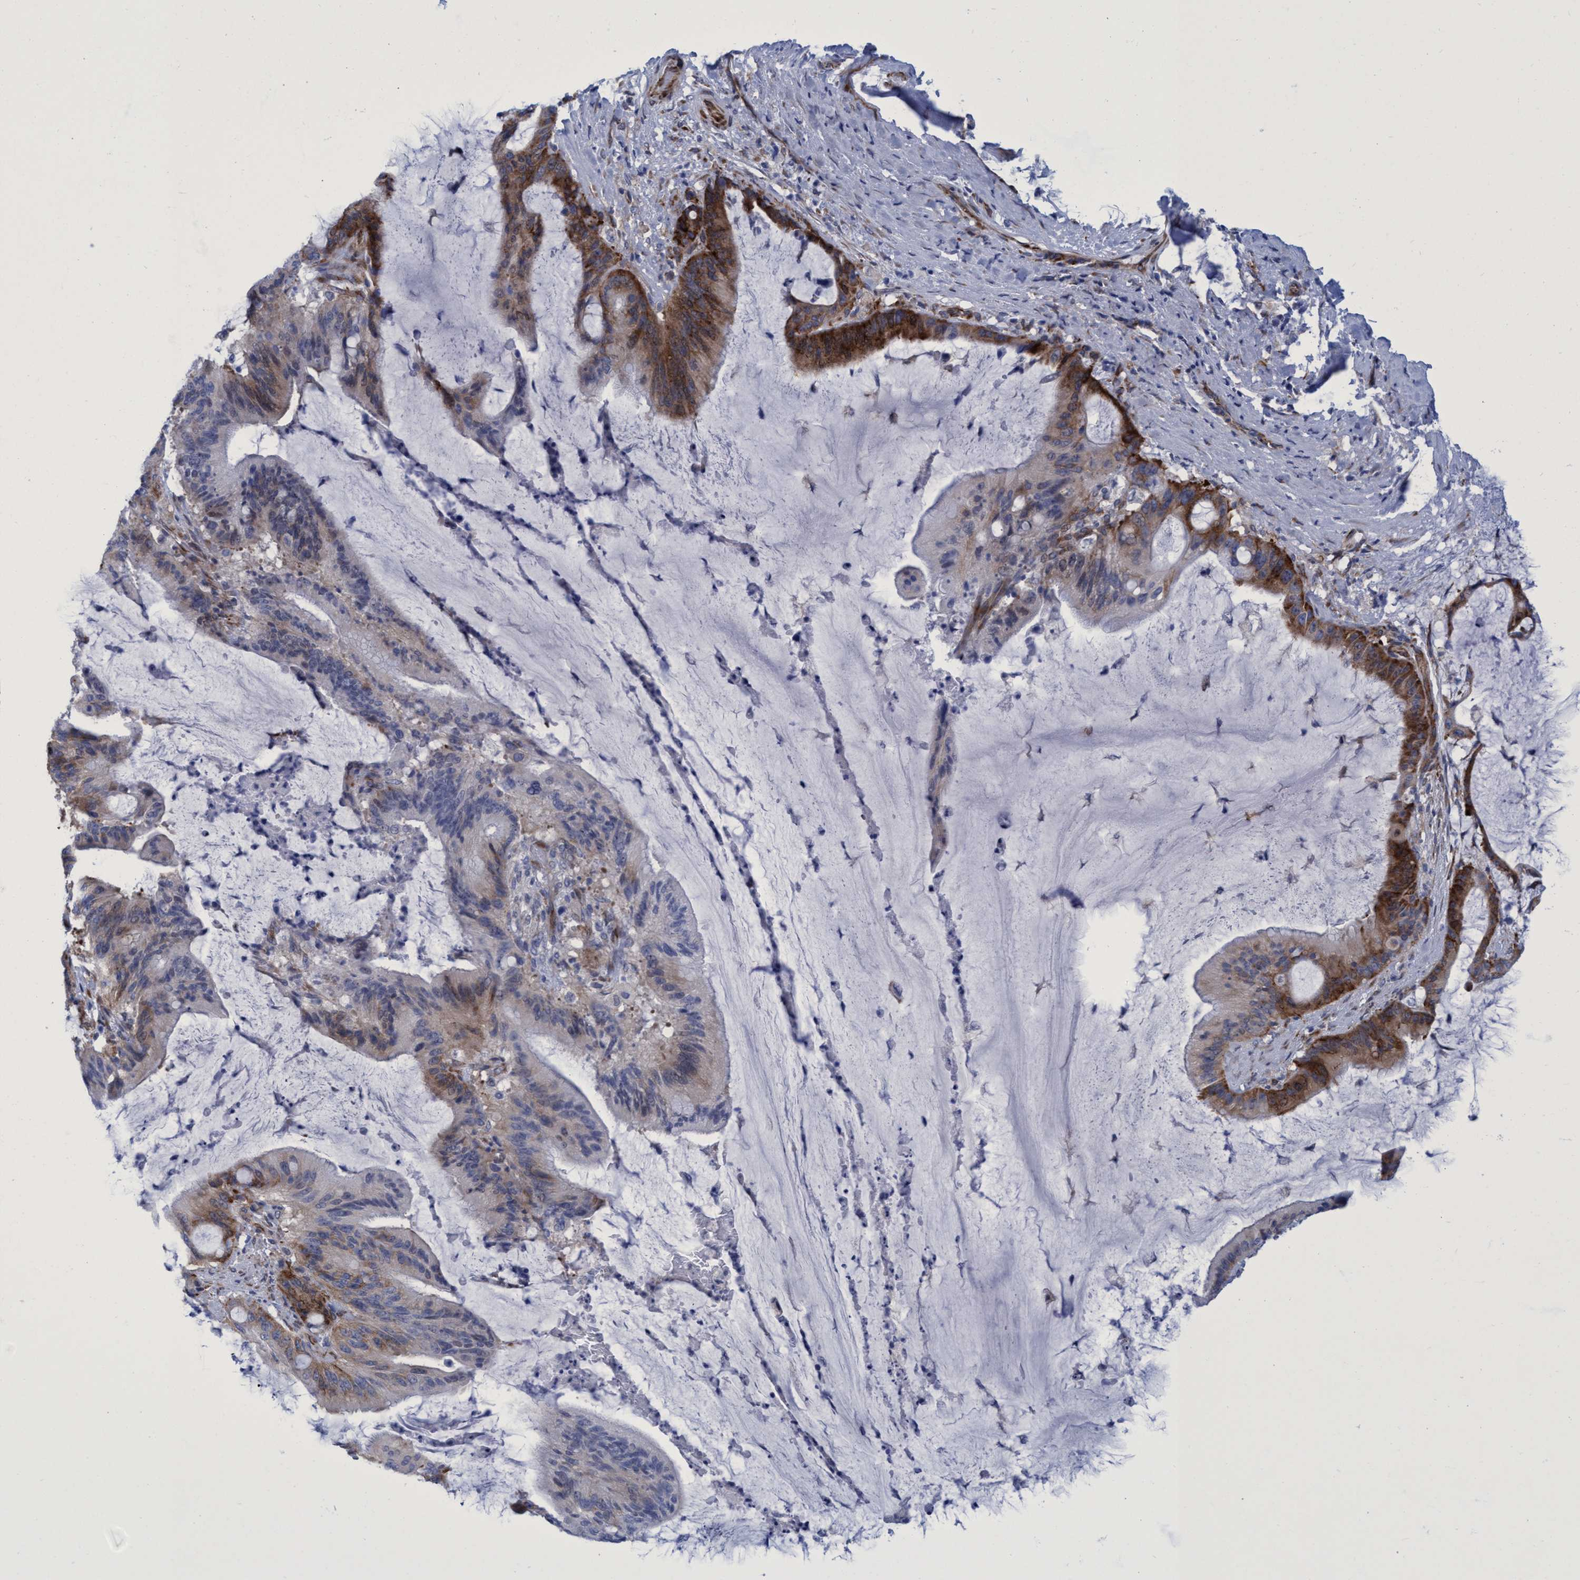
{"staining": {"intensity": "strong", "quantity": "25%-75%", "location": "cytoplasmic/membranous"}, "tissue": "liver cancer", "cell_type": "Tumor cells", "image_type": "cancer", "snomed": [{"axis": "morphology", "description": "Normal tissue, NOS"}, {"axis": "morphology", "description": "Cholangiocarcinoma"}, {"axis": "topography", "description": "Liver"}, {"axis": "topography", "description": "Peripheral nerve tissue"}], "caption": "This image demonstrates liver cholangiocarcinoma stained with immunohistochemistry to label a protein in brown. The cytoplasmic/membranous of tumor cells show strong positivity for the protein. Nuclei are counter-stained blue.", "gene": "R3HCC1", "patient": {"sex": "female", "age": 73}}